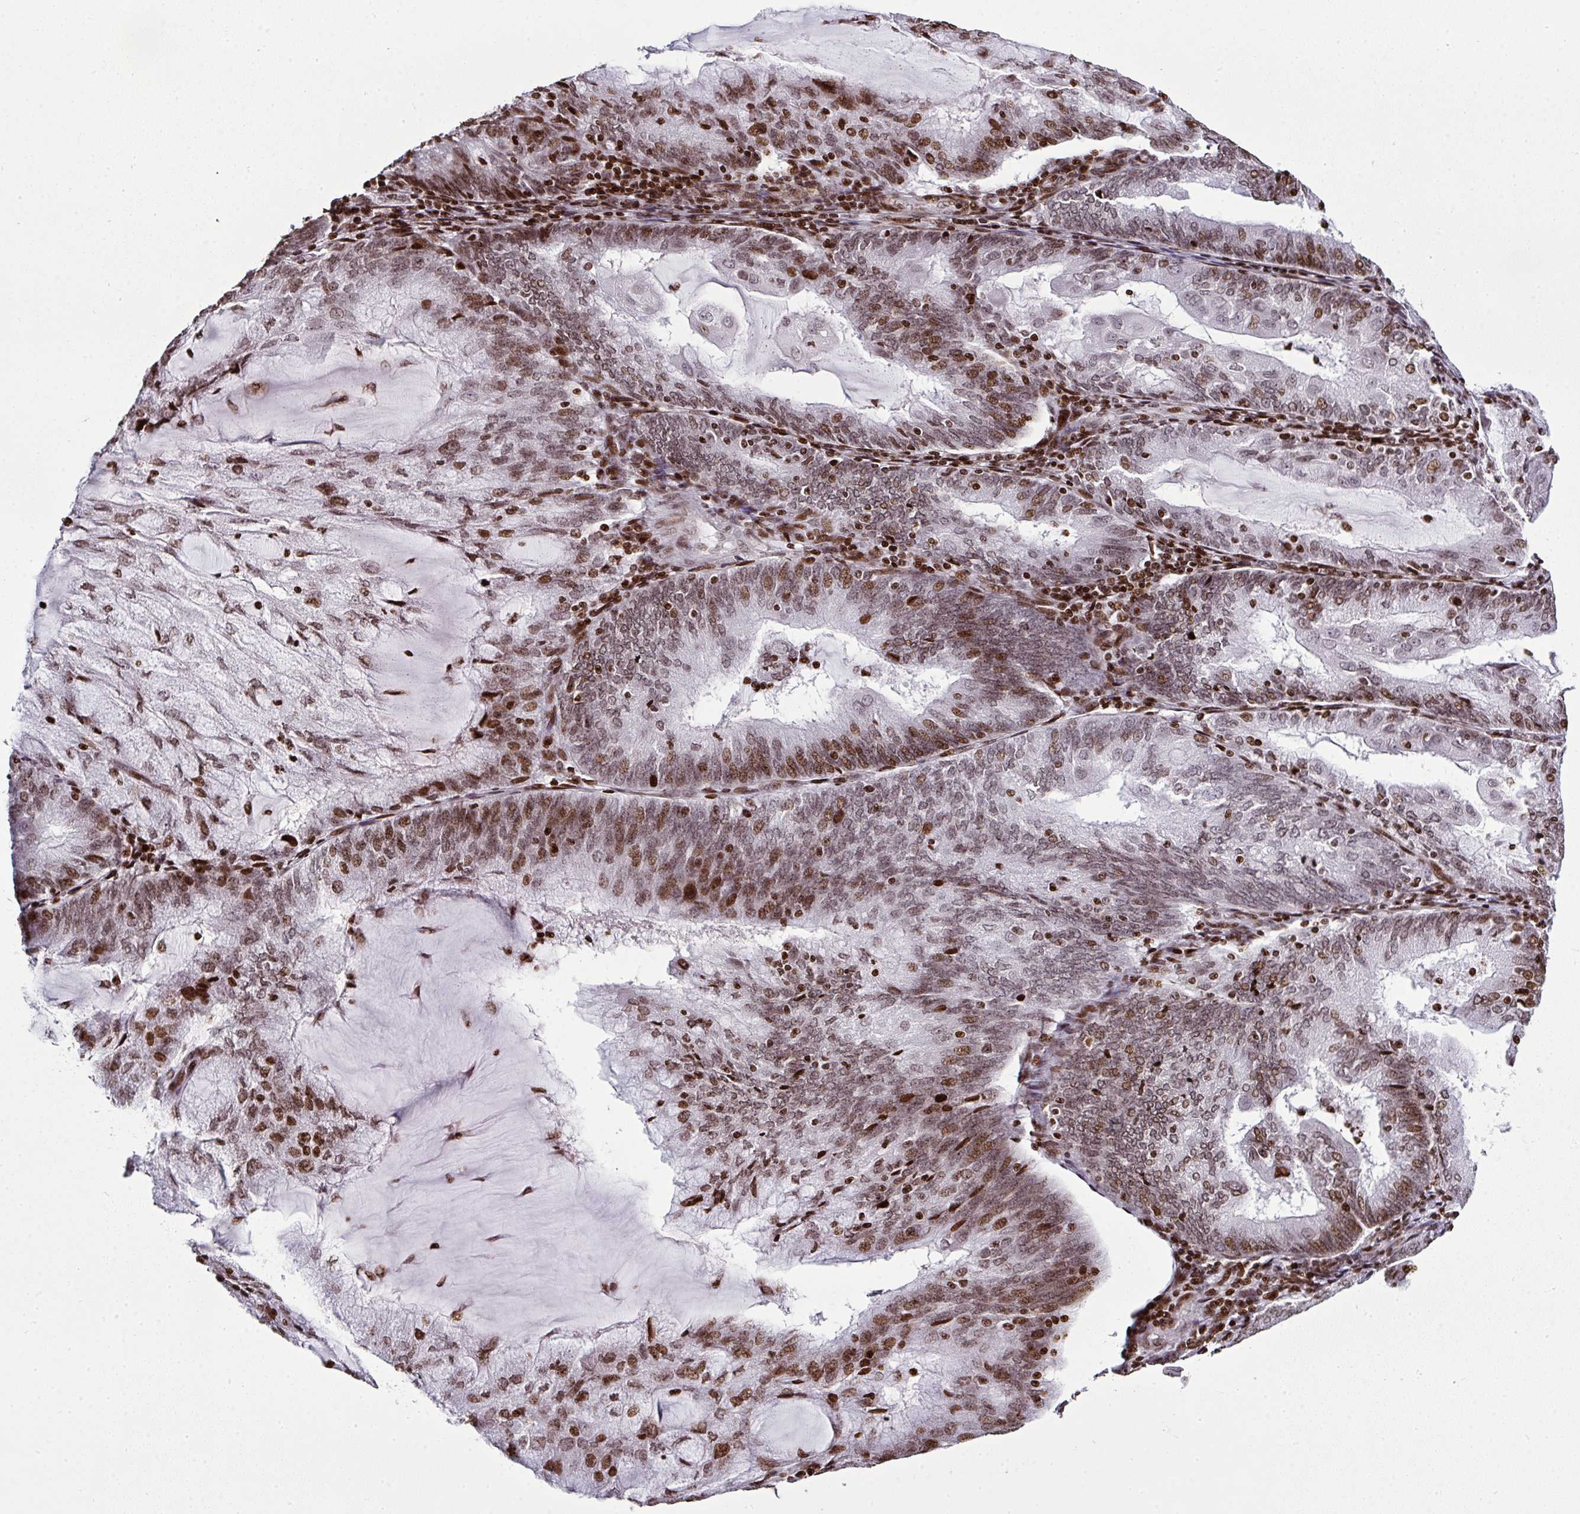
{"staining": {"intensity": "moderate", "quantity": "25%-75%", "location": "nuclear"}, "tissue": "endometrial cancer", "cell_type": "Tumor cells", "image_type": "cancer", "snomed": [{"axis": "morphology", "description": "Adenocarcinoma, NOS"}, {"axis": "topography", "description": "Endometrium"}], "caption": "A brown stain labels moderate nuclear expression of a protein in endometrial cancer (adenocarcinoma) tumor cells.", "gene": "RASL11A", "patient": {"sex": "female", "age": 81}}